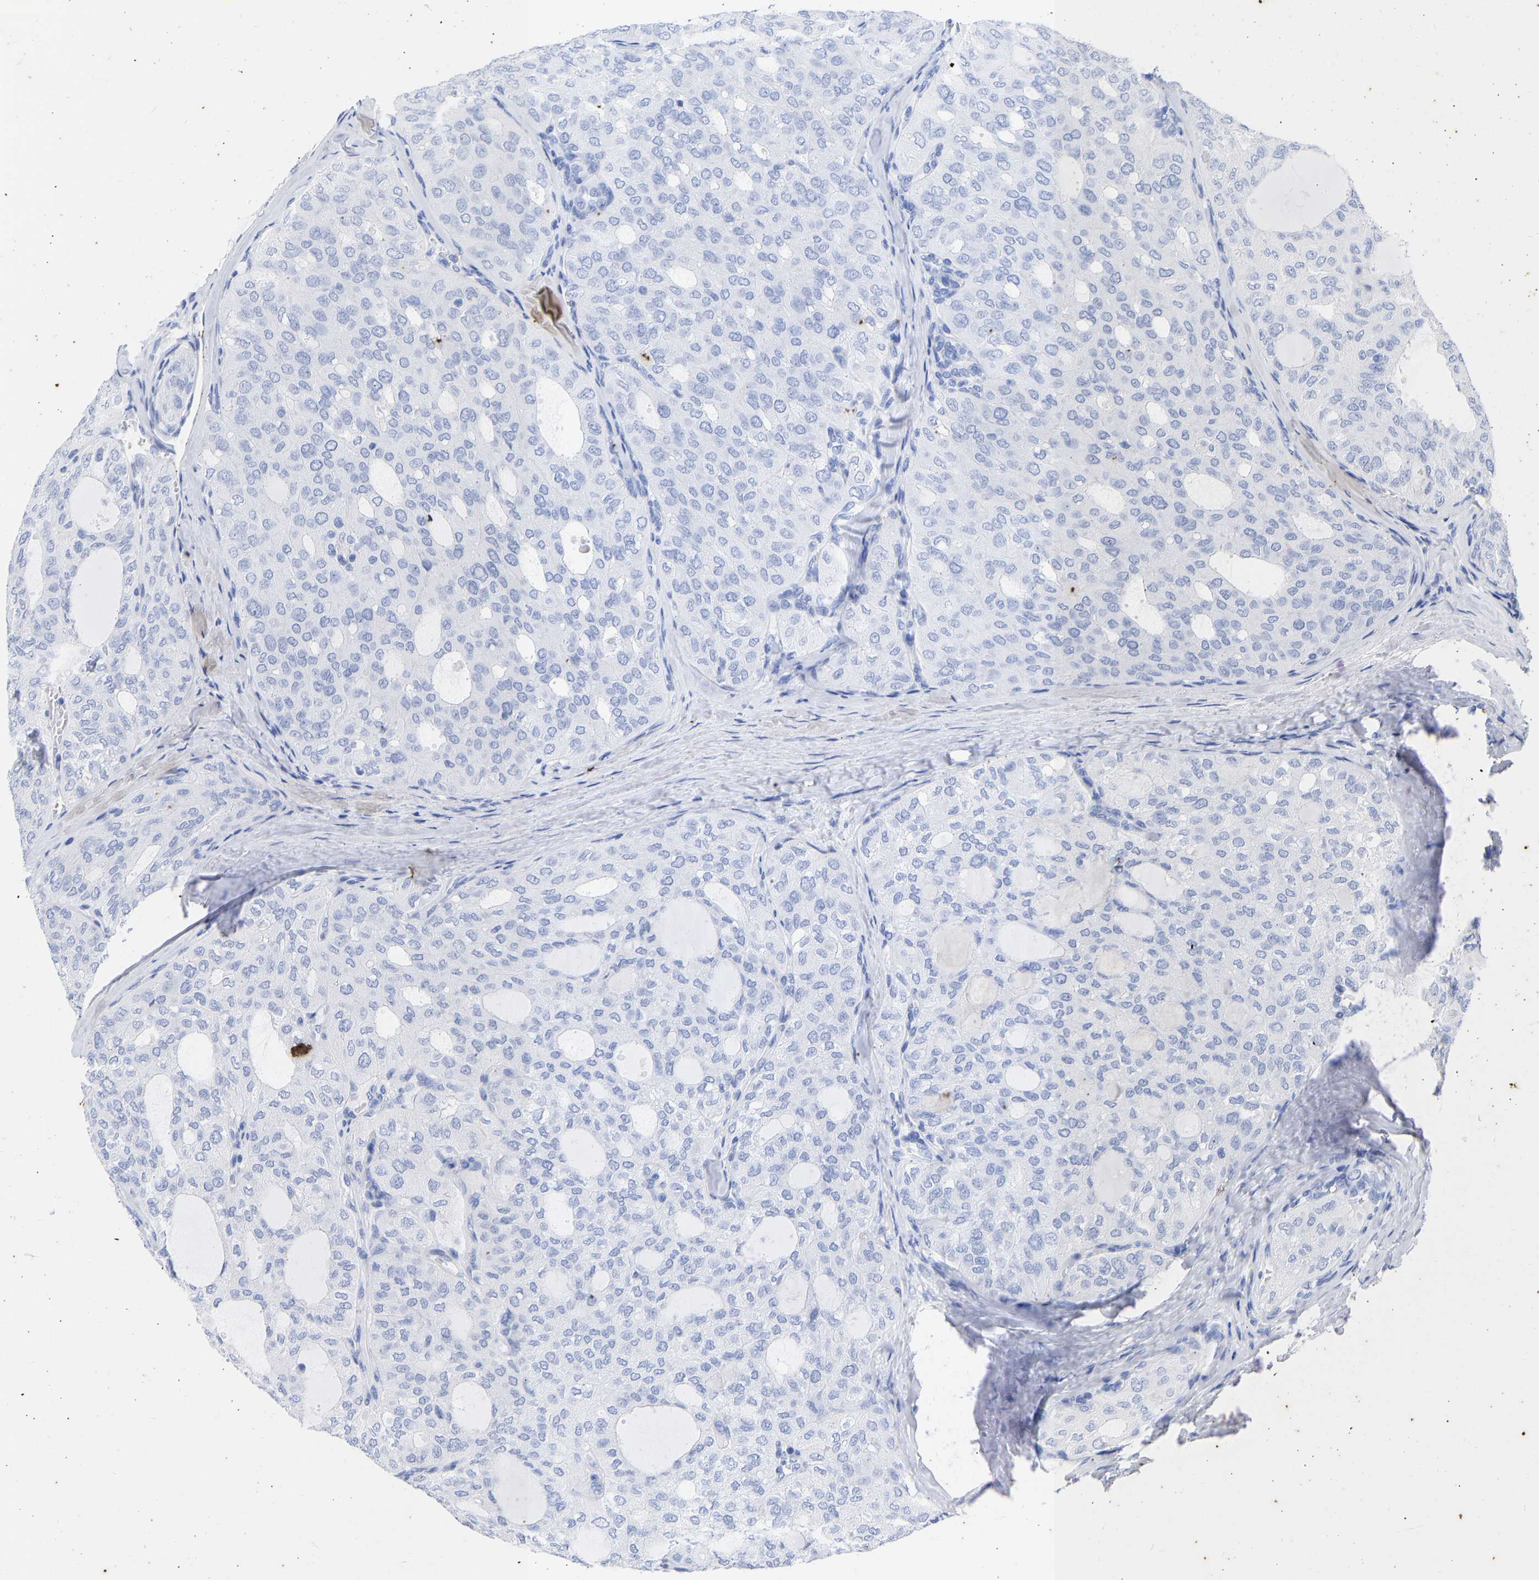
{"staining": {"intensity": "negative", "quantity": "none", "location": "none"}, "tissue": "thyroid cancer", "cell_type": "Tumor cells", "image_type": "cancer", "snomed": [{"axis": "morphology", "description": "Follicular adenoma carcinoma, NOS"}, {"axis": "topography", "description": "Thyroid gland"}], "caption": "The micrograph shows no staining of tumor cells in thyroid cancer (follicular adenoma carcinoma).", "gene": "KRT1", "patient": {"sex": "male", "age": 75}}